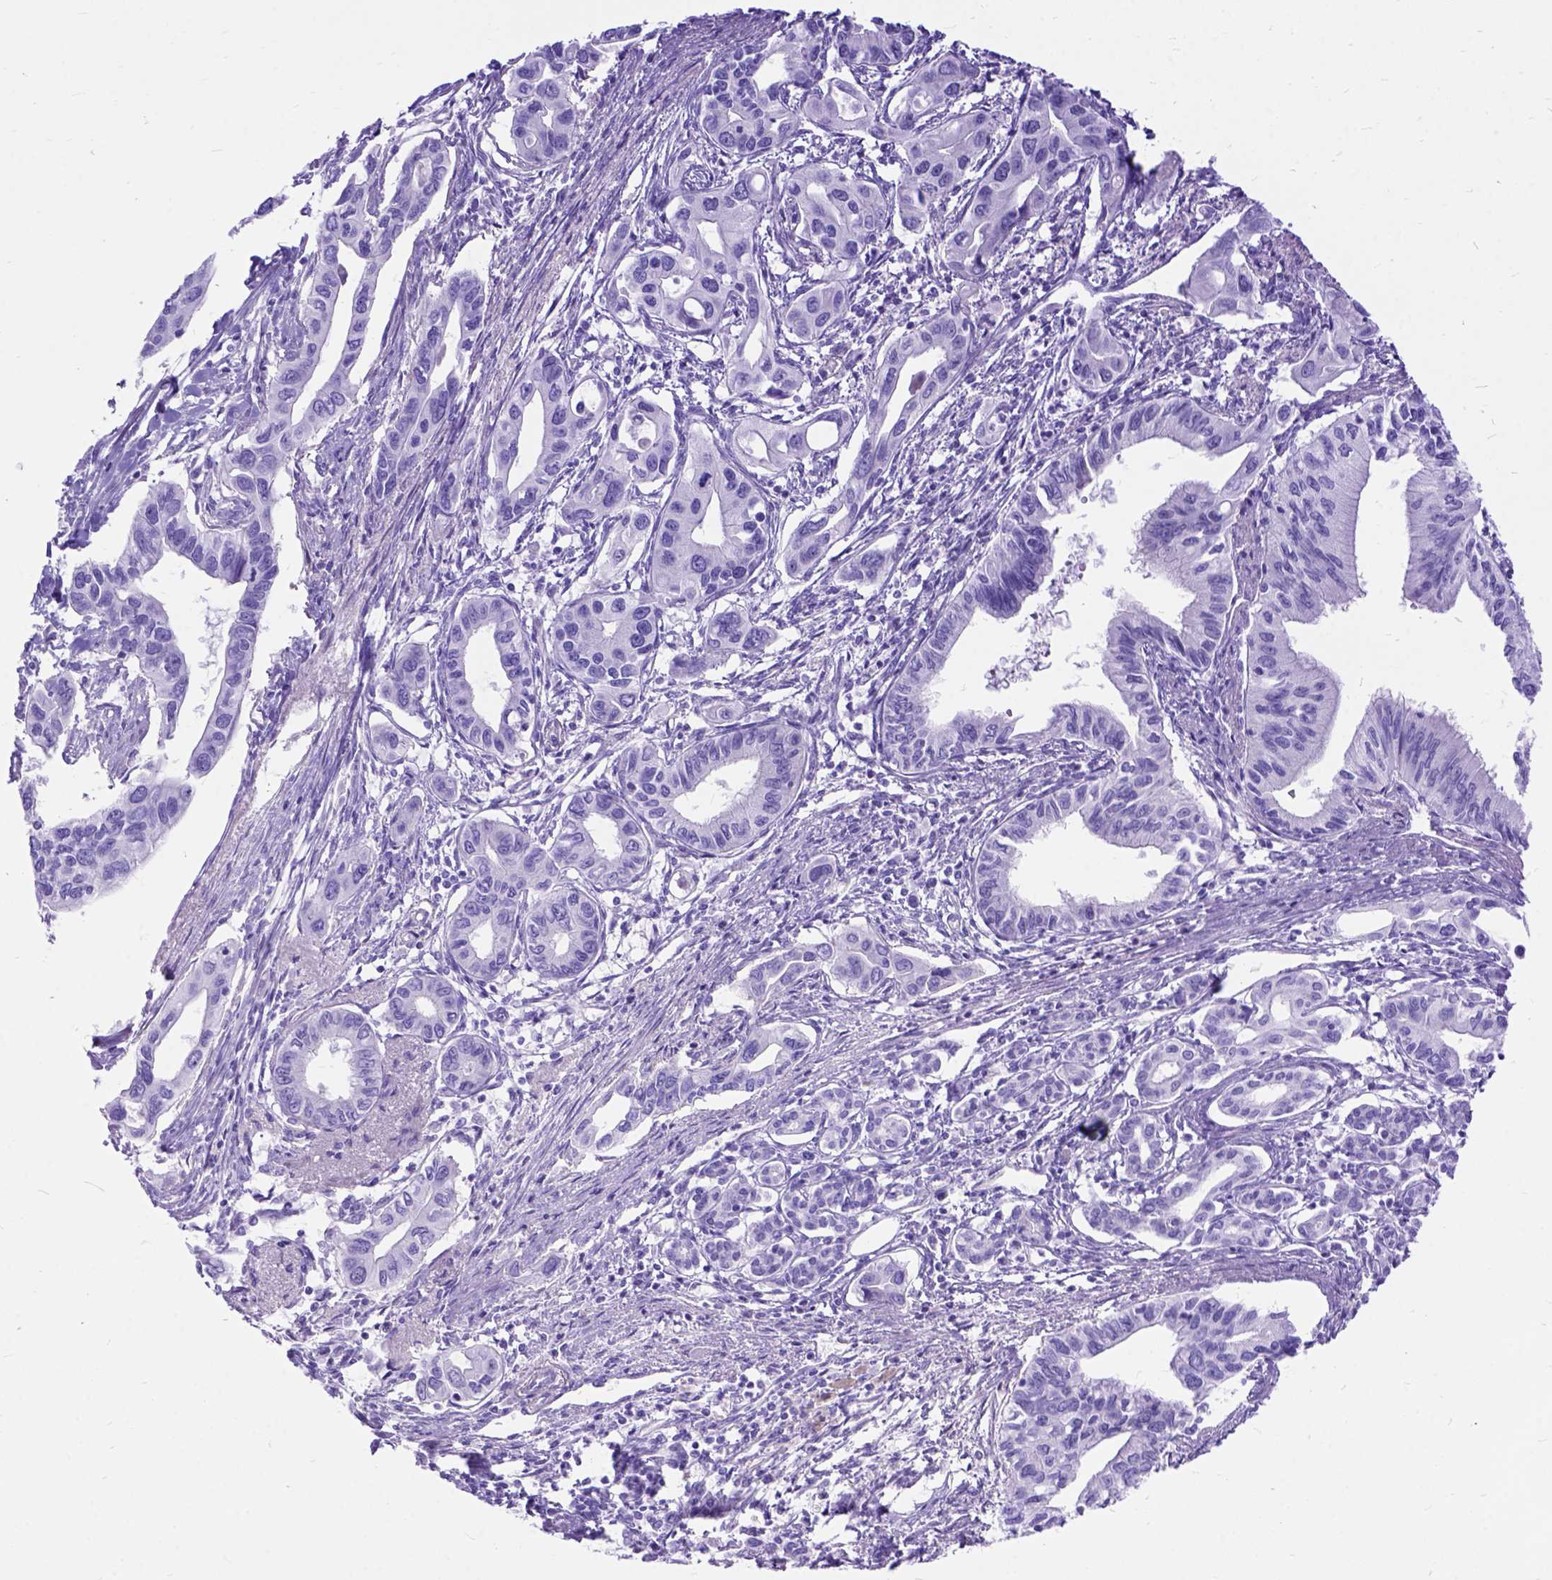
{"staining": {"intensity": "negative", "quantity": "none", "location": "none"}, "tissue": "pancreatic cancer", "cell_type": "Tumor cells", "image_type": "cancer", "snomed": [{"axis": "morphology", "description": "Adenocarcinoma, NOS"}, {"axis": "topography", "description": "Pancreas"}], "caption": "Pancreatic cancer (adenocarcinoma) stained for a protein using immunohistochemistry (IHC) demonstrates no expression tumor cells.", "gene": "ARL9", "patient": {"sex": "male", "age": 60}}